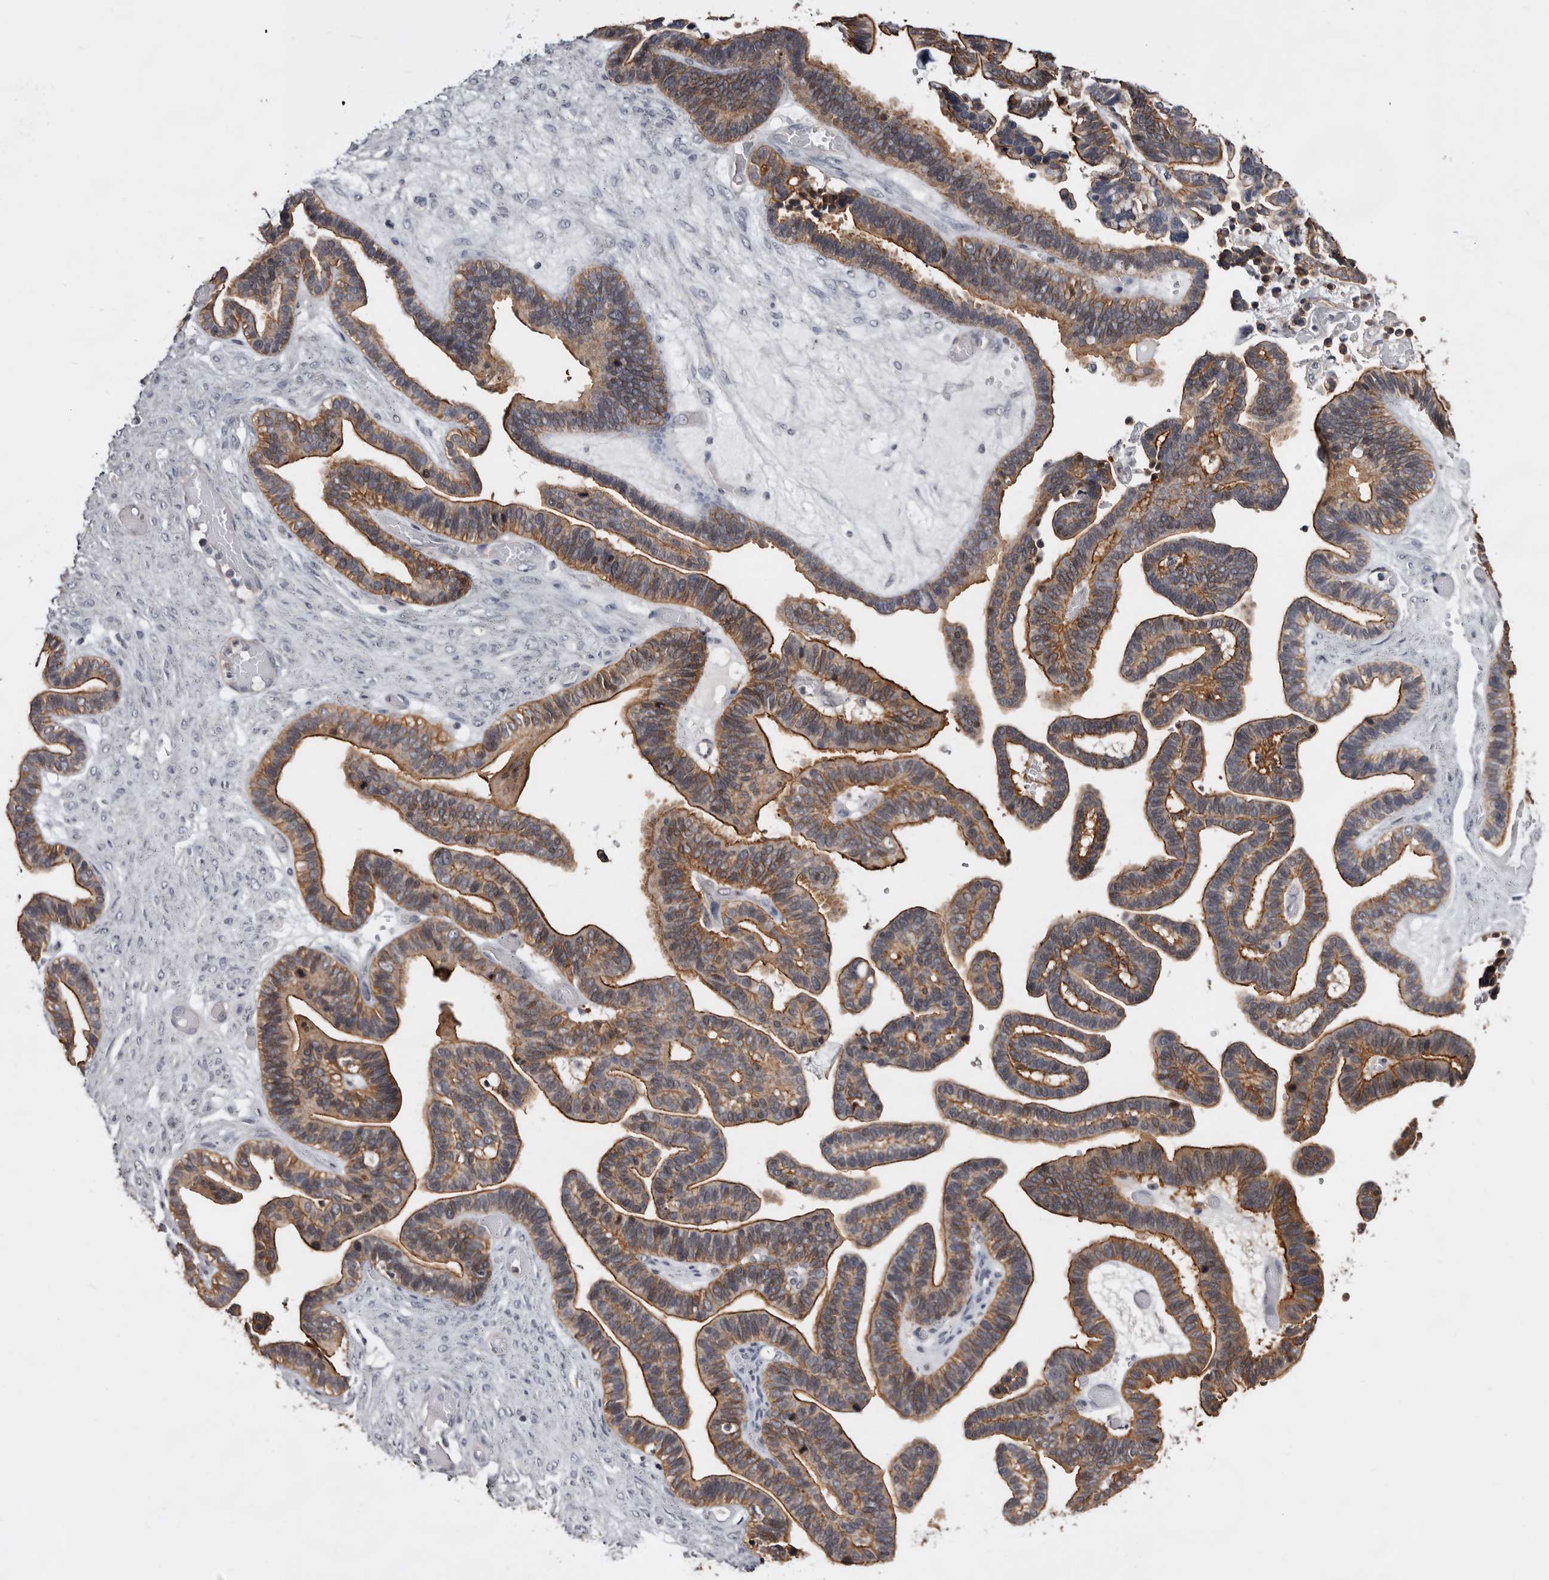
{"staining": {"intensity": "strong", "quantity": ">75%", "location": "cytoplasmic/membranous"}, "tissue": "ovarian cancer", "cell_type": "Tumor cells", "image_type": "cancer", "snomed": [{"axis": "morphology", "description": "Cystadenocarcinoma, serous, NOS"}, {"axis": "topography", "description": "Ovary"}], "caption": "Ovarian cancer (serous cystadenocarcinoma) tissue displays strong cytoplasmic/membranous staining in approximately >75% of tumor cells", "gene": "LAD1", "patient": {"sex": "female", "age": 56}}